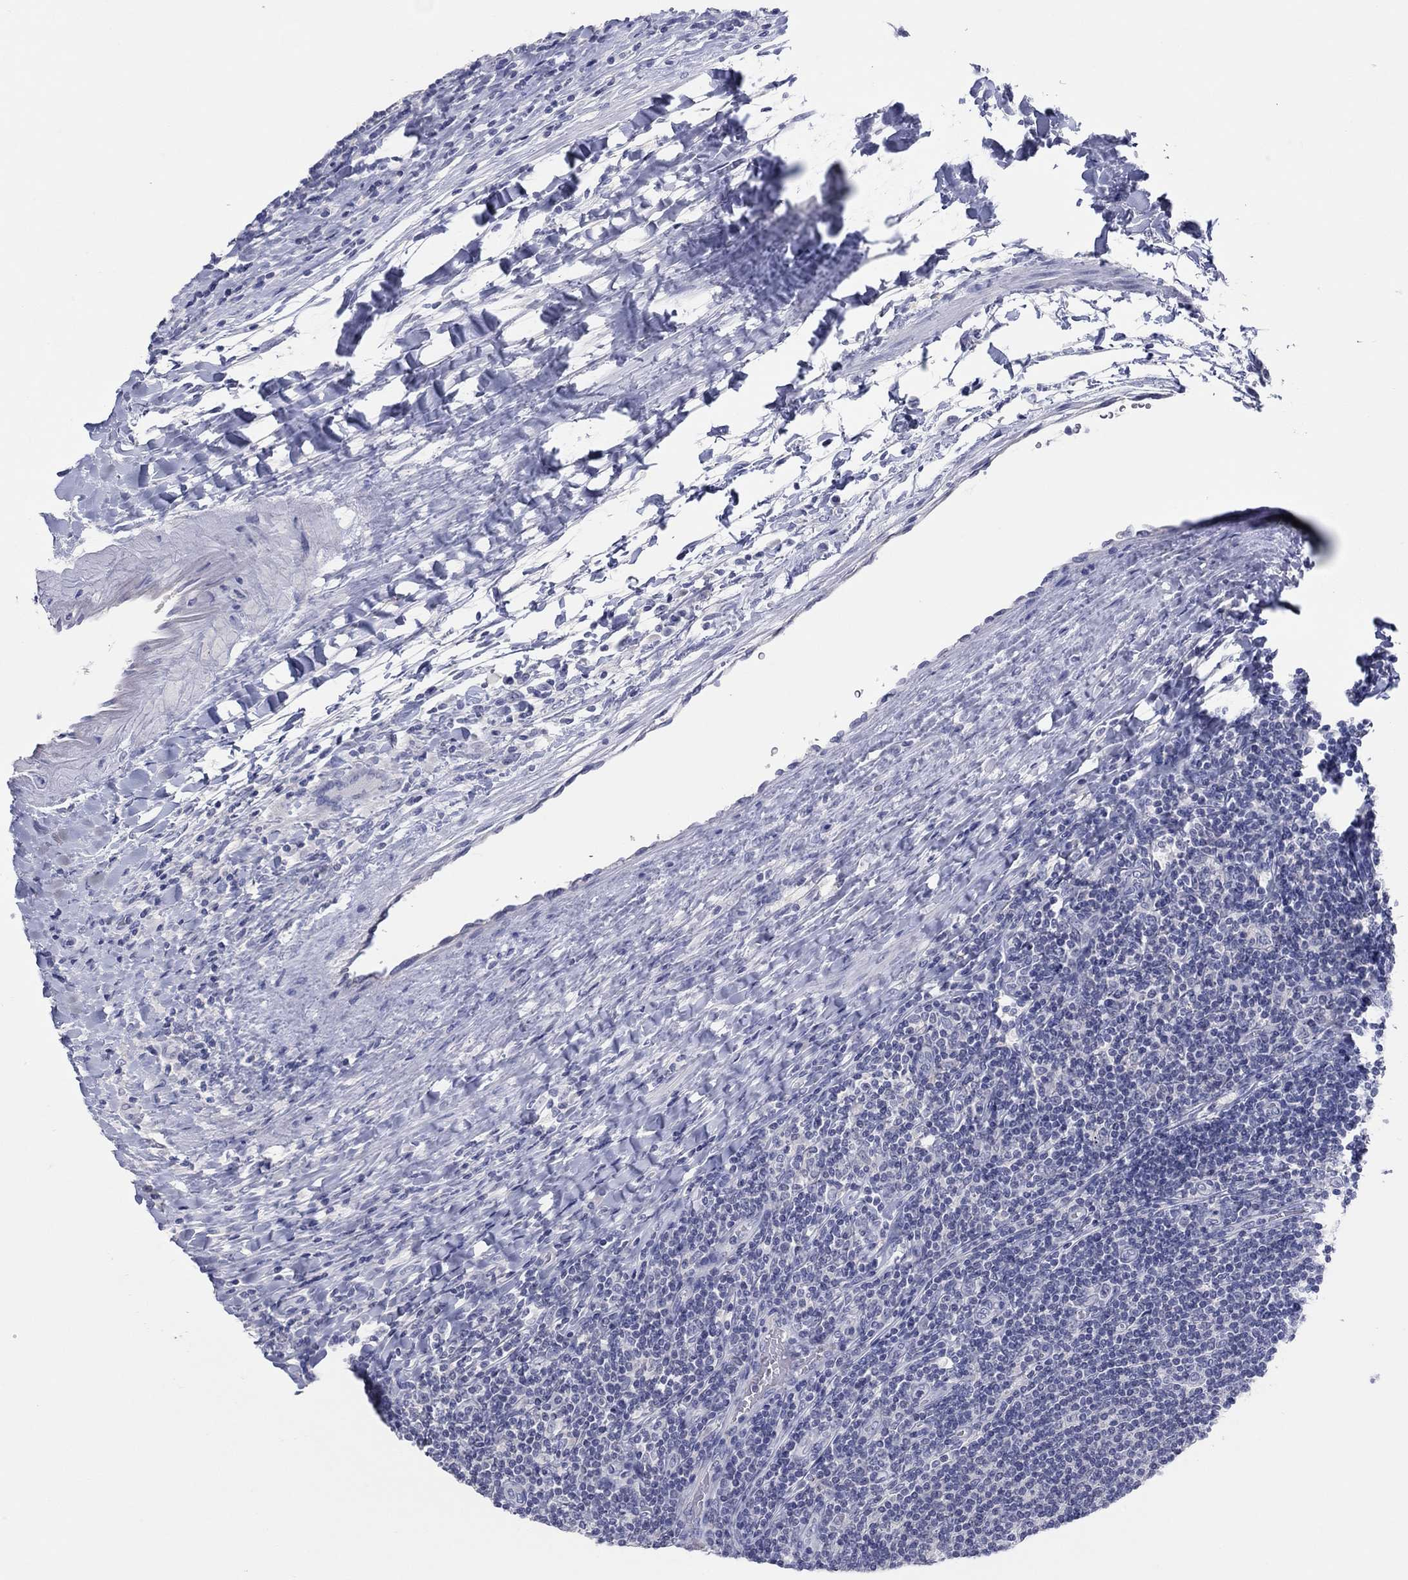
{"staining": {"intensity": "negative", "quantity": "none", "location": "none"}, "tissue": "lymphoma", "cell_type": "Tumor cells", "image_type": "cancer", "snomed": [{"axis": "morphology", "description": "Hodgkin's disease, NOS"}, {"axis": "topography", "description": "Lymph node"}], "caption": "IHC image of neoplastic tissue: lymphoma stained with DAB (3,3'-diaminobenzidine) shows no significant protein expression in tumor cells. (Stains: DAB immunohistochemistry with hematoxylin counter stain, Microscopy: brightfield microscopy at high magnification).", "gene": "CPNE6", "patient": {"sex": "male", "age": 40}}